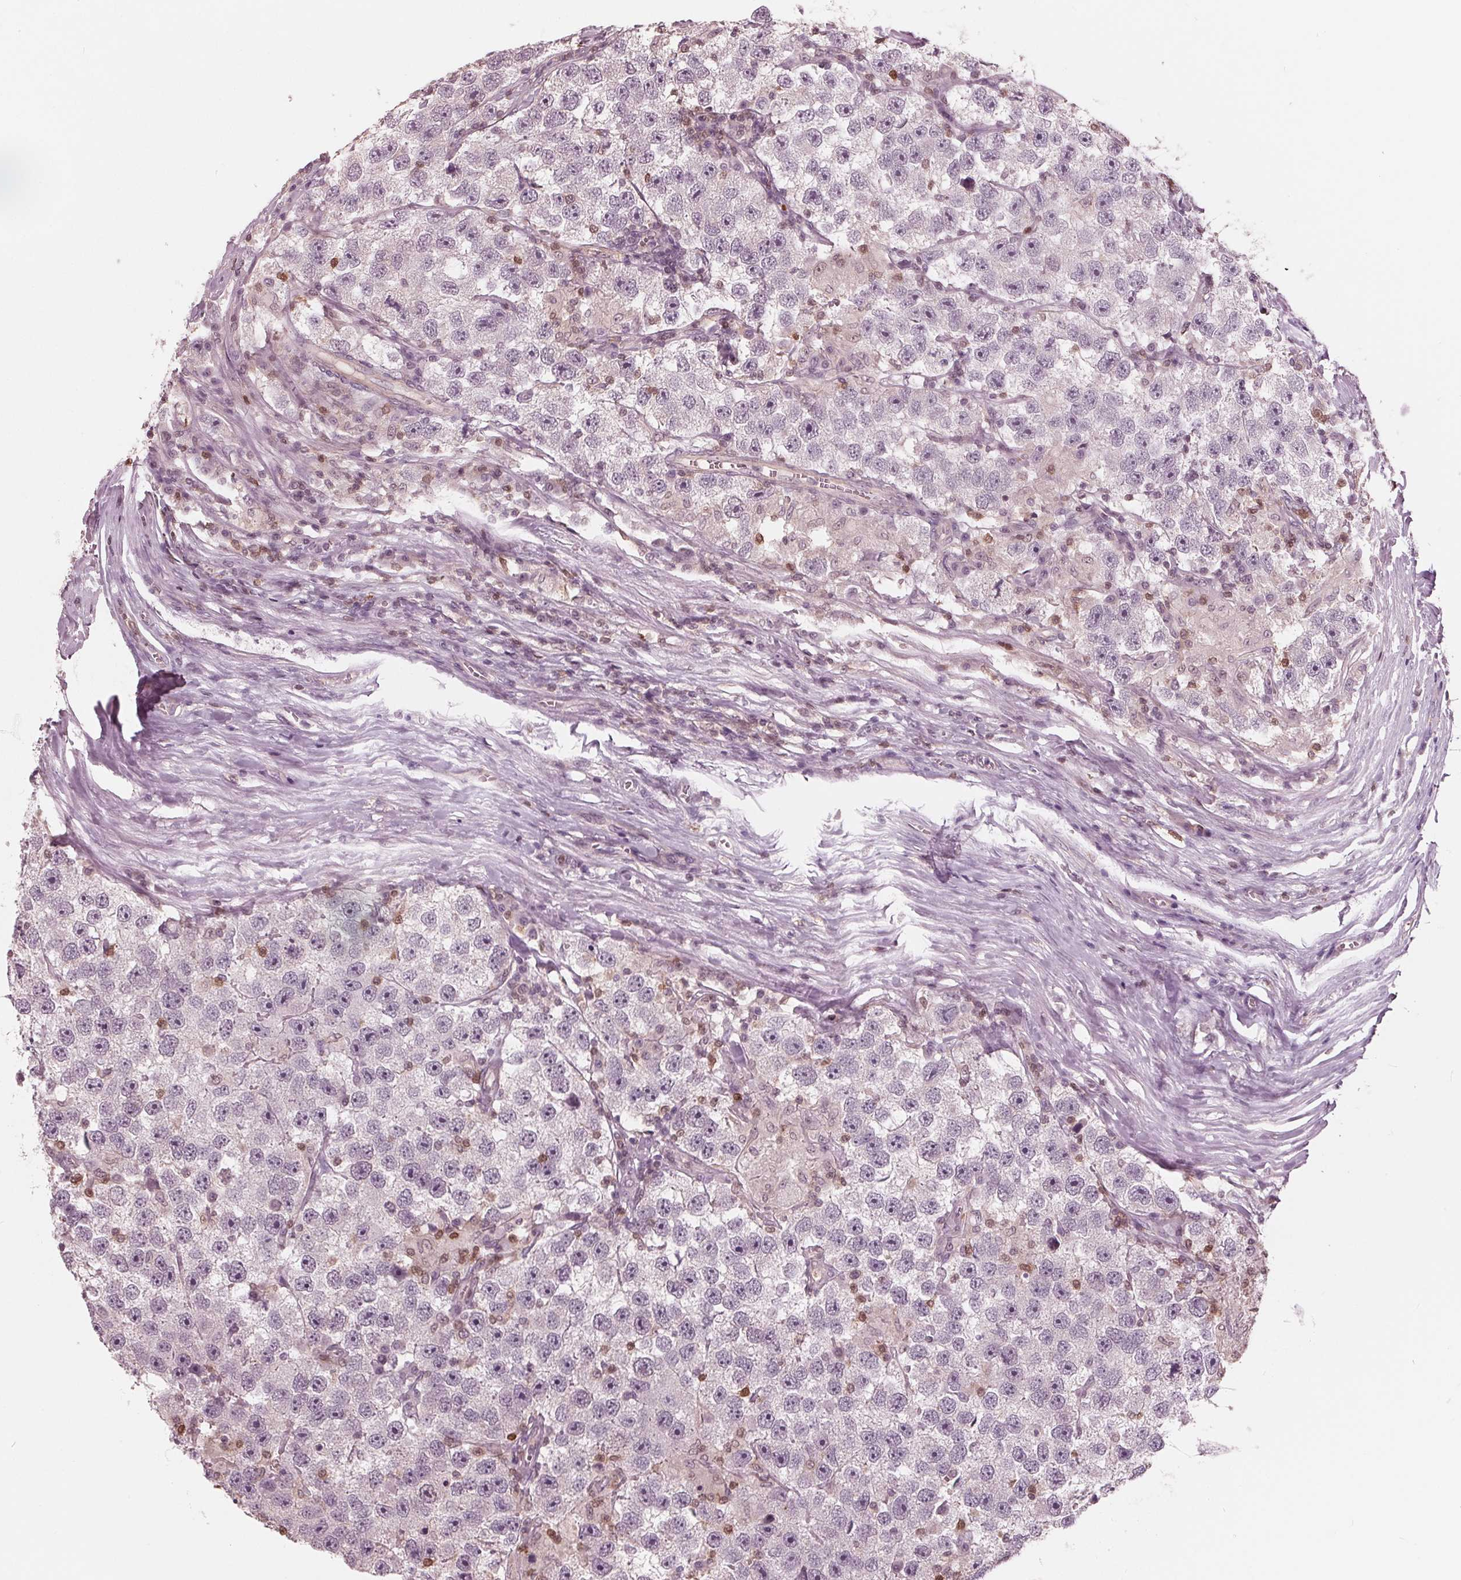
{"staining": {"intensity": "negative", "quantity": "none", "location": "none"}, "tissue": "testis cancer", "cell_type": "Tumor cells", "image_type": "cancer", "snomed": [{"axis": "morphology", "description": "Seminoma, NOS"}, {"axis": "topography", "description": "Testis"}], "caption": "Tumor cells show no significant staining in seminoma (testis).", "gene": "ING3", "patient": {"sex": "male", "age": 26}}